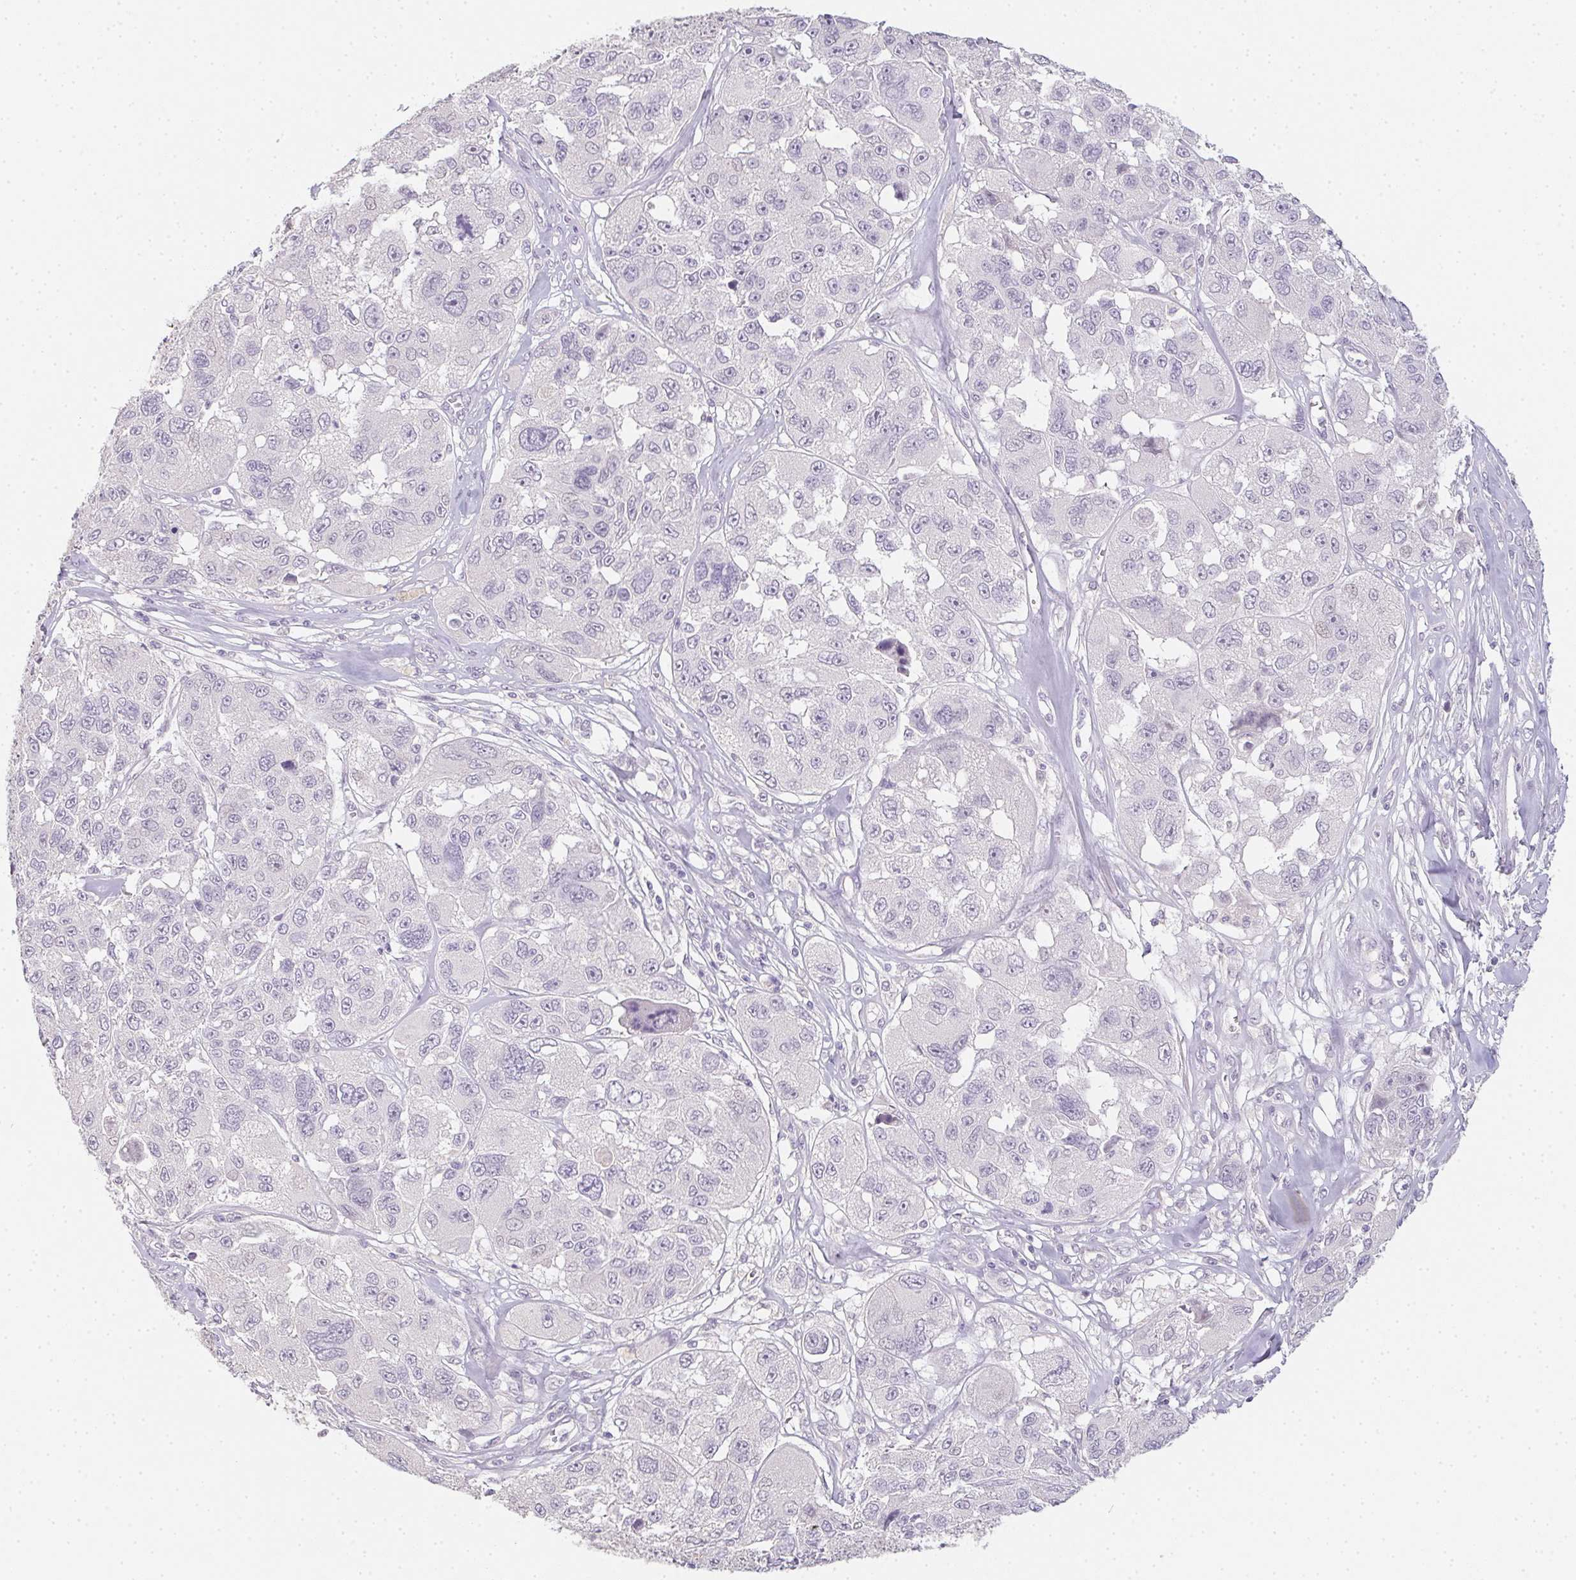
{"staining": {"intensity": "negative", "quantity": "none", "location": "none"}, "tissue": "melanoma", "cell_type": "Tumor cells", "image_type": "cancer", "snomed": [{"axis": "morphology", "description": "Malignant melanoma, NOS"}, {"axis": "topography", "description": "Skin"}], "caption": "Immunohistochemical staining of human malignant melanoma exhibits no significant expression in tumor cells.", "gene": "ZBBX", "patient": {"sex": "female", "age": 66}}